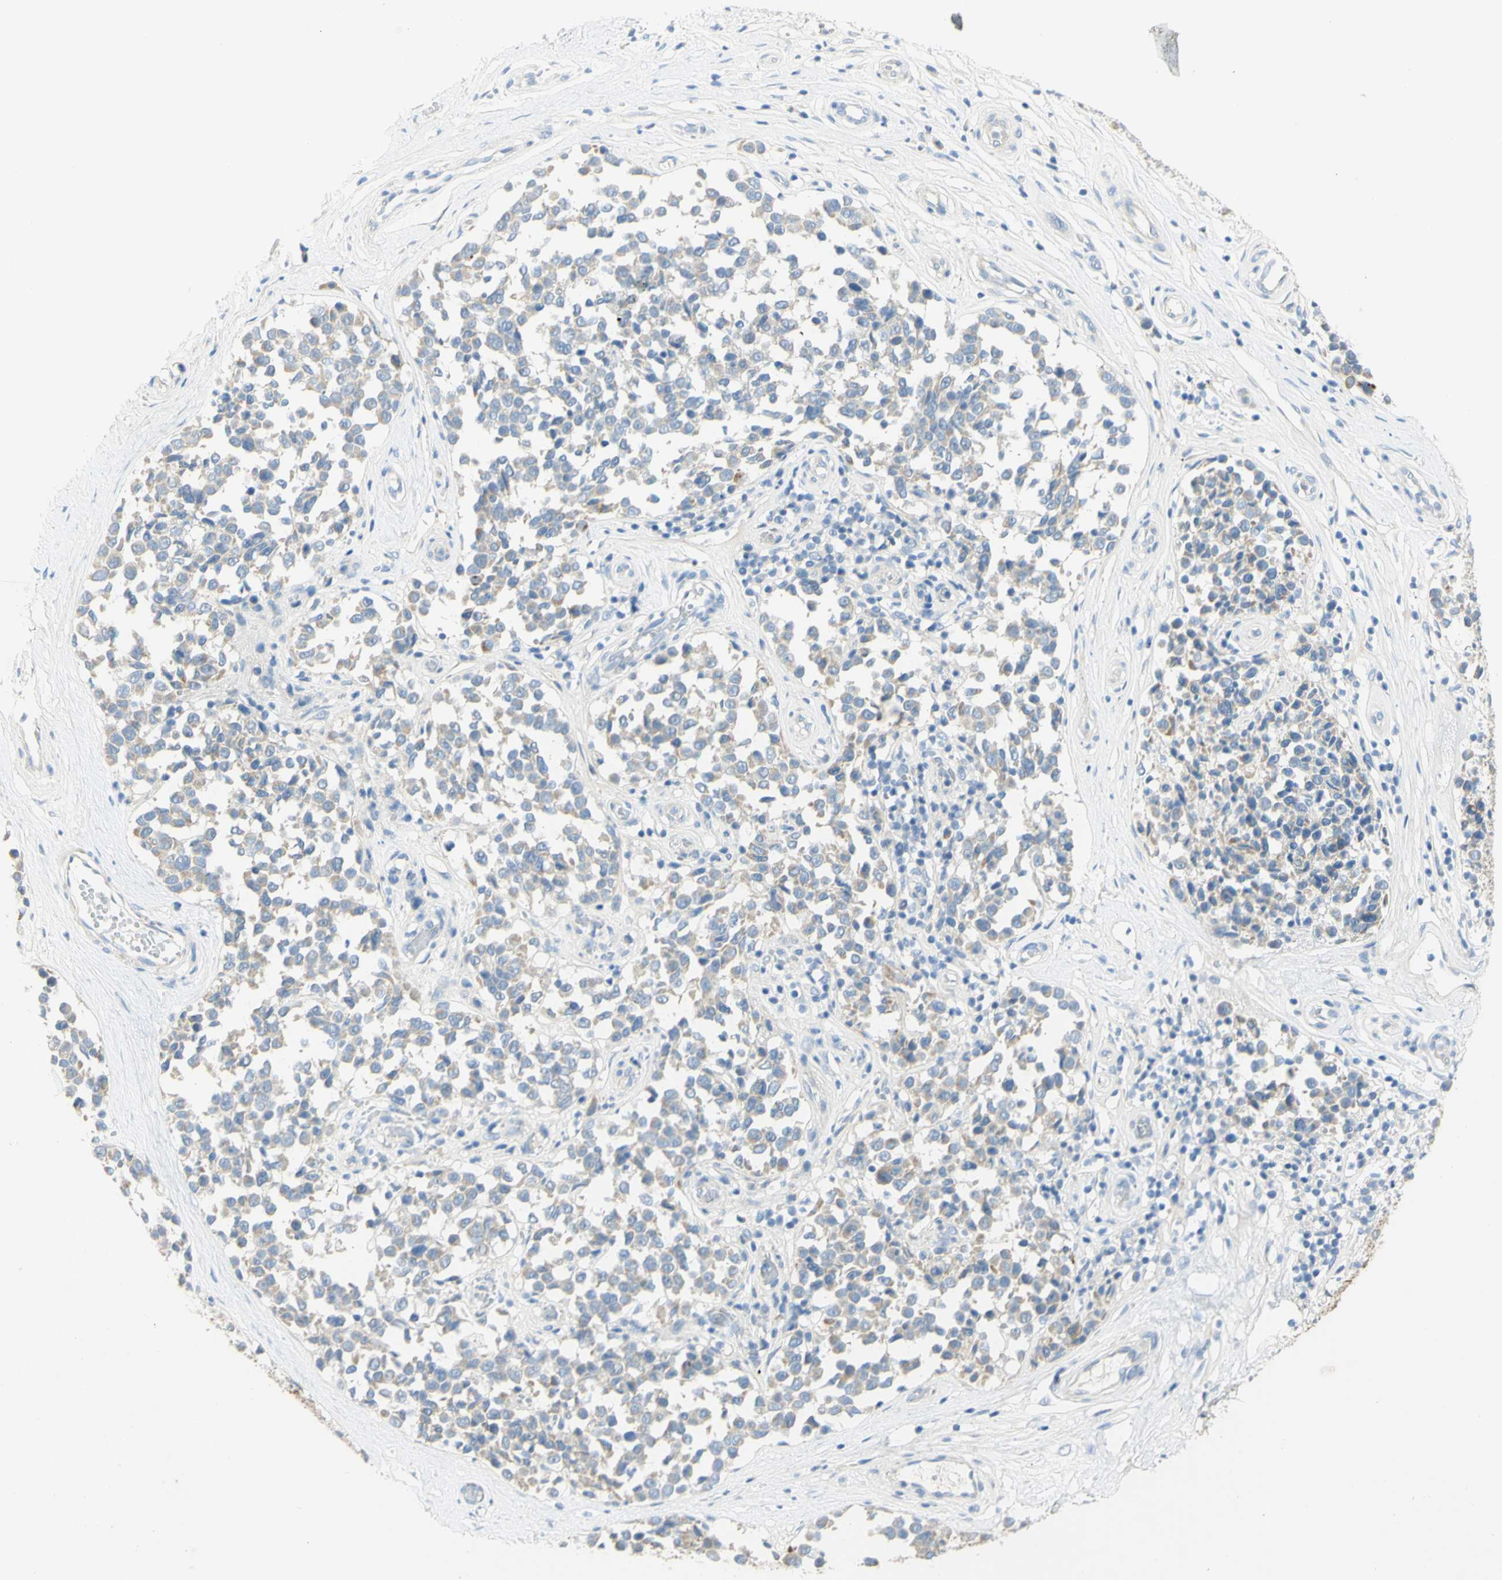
{"staining": {"intensity": "weak", "quantity": "25%-75%", "location": "cytoplasmic/membranous"}, "tissue": "melanoma", "cell_type": "Tumor cells", "image_type": "cancer", "snomed": [{"axis": "morphology", "description": "Malignant melanoma, NOS"}, {"axis": "topography", "description": "Skin"}], "caption": "IHC micrograph of melanoma stained for a protein (brown), which exhibits low levels of weak cytoplasmic/membranous staining in about 25%-75% of tumor cells.", "gene": "GCNT3", "patient": {"sex": "female", "age": 64}}